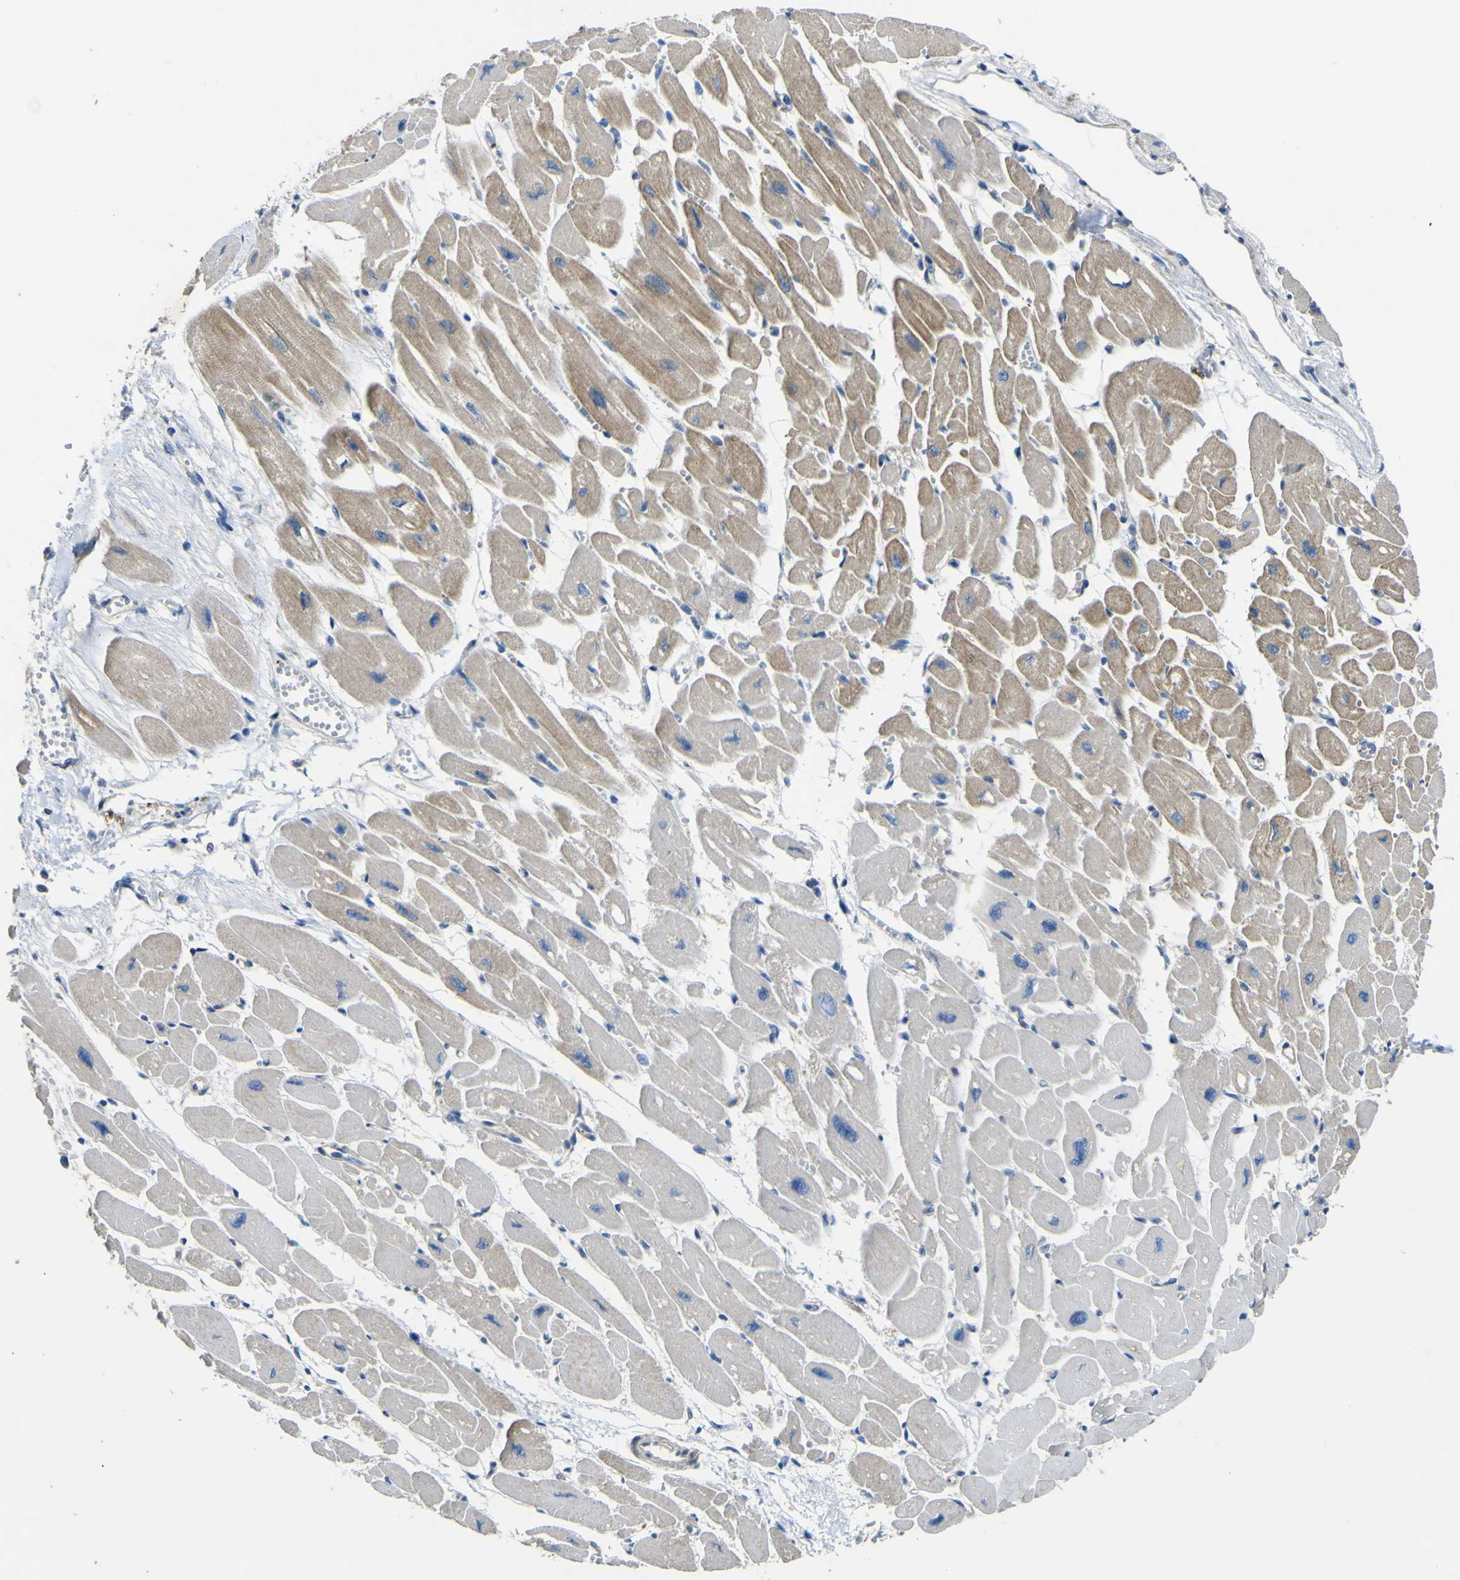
{"staining": {"intensity": "moderate", "quantity": "25%-75%", "location": "cytoplasmic/membranous"}, "tissue": "heart muscle", "cell_type": "Cardiomyocytes", "image_type": "normal", "snomed": [{"axis": "morphology", "description": "Normal tissue, NOS"}, {"axis": "topography", "description": "Heart"}], "caption": "The image reveals a brown stain indicating the presence of a protein in the cytoplasmic/membranous of cardiomyocytes in heart muscle. The protein of interest is stained brown, and the nuclei are stained in blue (DAB IHC with brightfield microscopy, high magnification).", "gene": "ALDH18A1", "patient": {"sex": "female", "age": 54}}